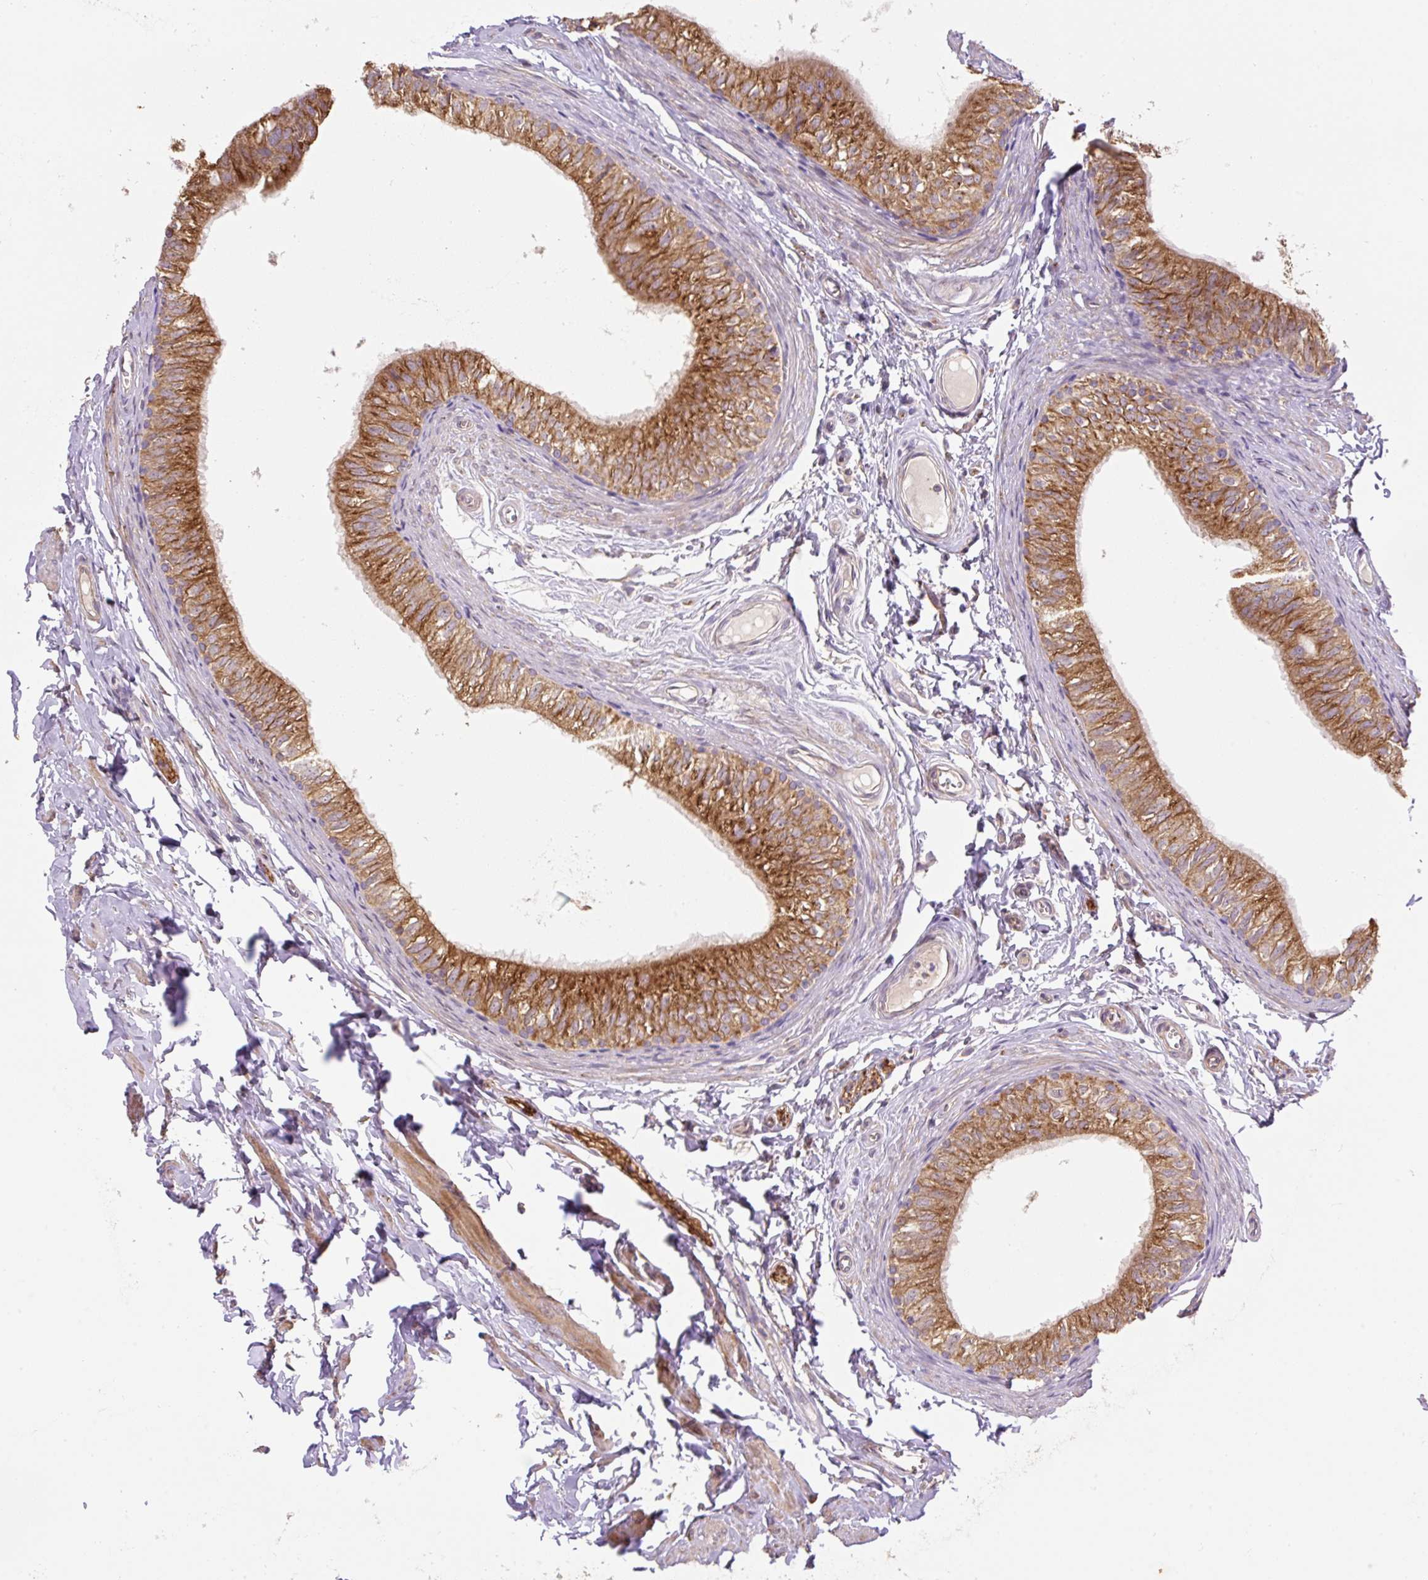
{"staining": {"intensity": "strong", "quantity": ">75%", "location": "cytoplasmic/membranous"}, "tissue": "epididymis", "cell_type": "Glandular cells", "image_type": "normal", "snomed": [{"axis": "morphology", "description": "Normal tissue, NOS"}, {"axis": "topography", "description": "Epididymis"}], "caption": "Protein staining by IHC demonstrates strong cytoplasmic/membranous staining in approximately >75% of glandular cells in unremarkable epididymis. Immunohistochemistry (ihc) stains the protein in brown and the nuclei are stained blue.", "gene": "COX8A", "patient": {"sex": "male", "age": 42}}